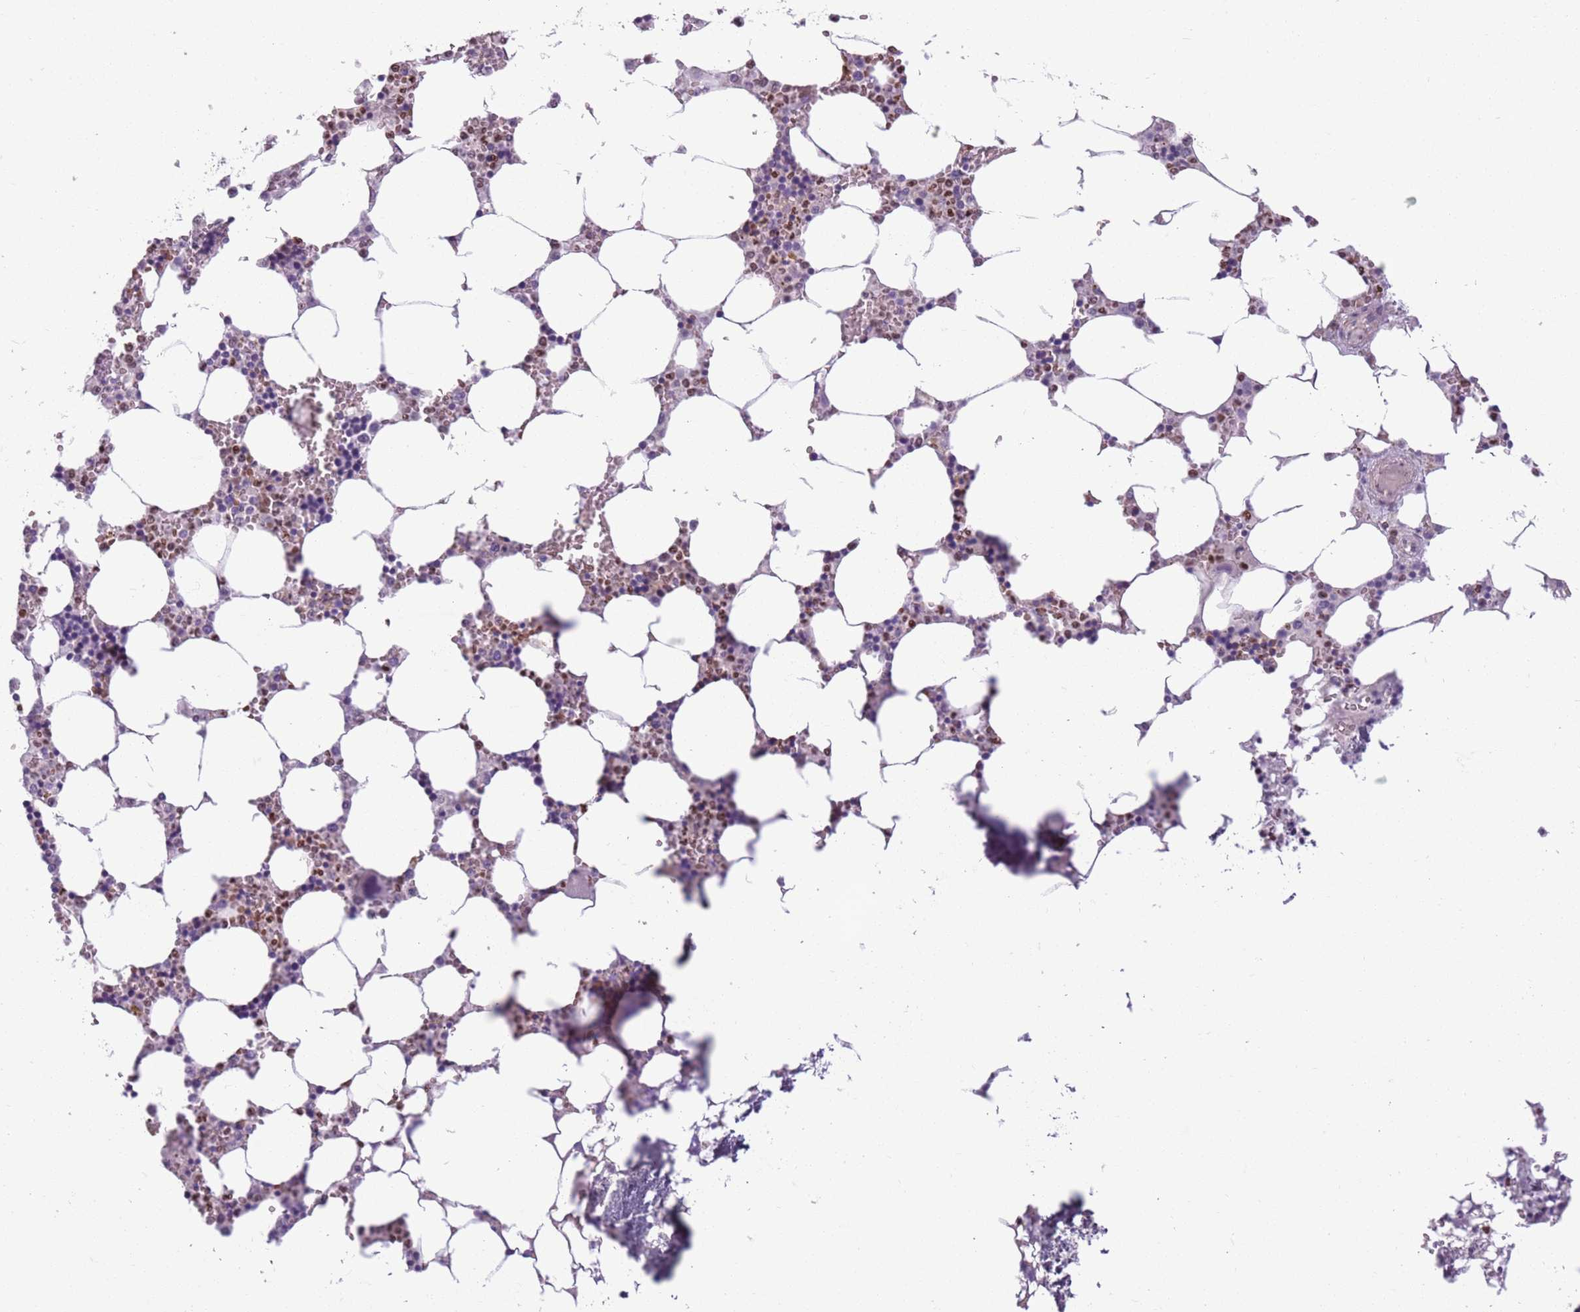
{"staining": {"intensity": "moderate", "quantity": "25%-75%", "location": "cytoplasmic/membranous"}, "tissue": "bone marrow", "cell_type": "Hematopoietic cells", "image_type": "normal", "snomed": [{"axis": "morphology", "description": "Normal tissue, NOS"}, {"axis": "topography", "description": "Bone marrow"}], "caption": "Bone marrow stained with DAB immunohistochemistry (IHC) displays medium levels of moderate cytoplasmic/membranous expression in about 25%-75% of hematopoietic cells.", "gene": "ADCY7", "patient": {"sex": "male", "age": 64}}